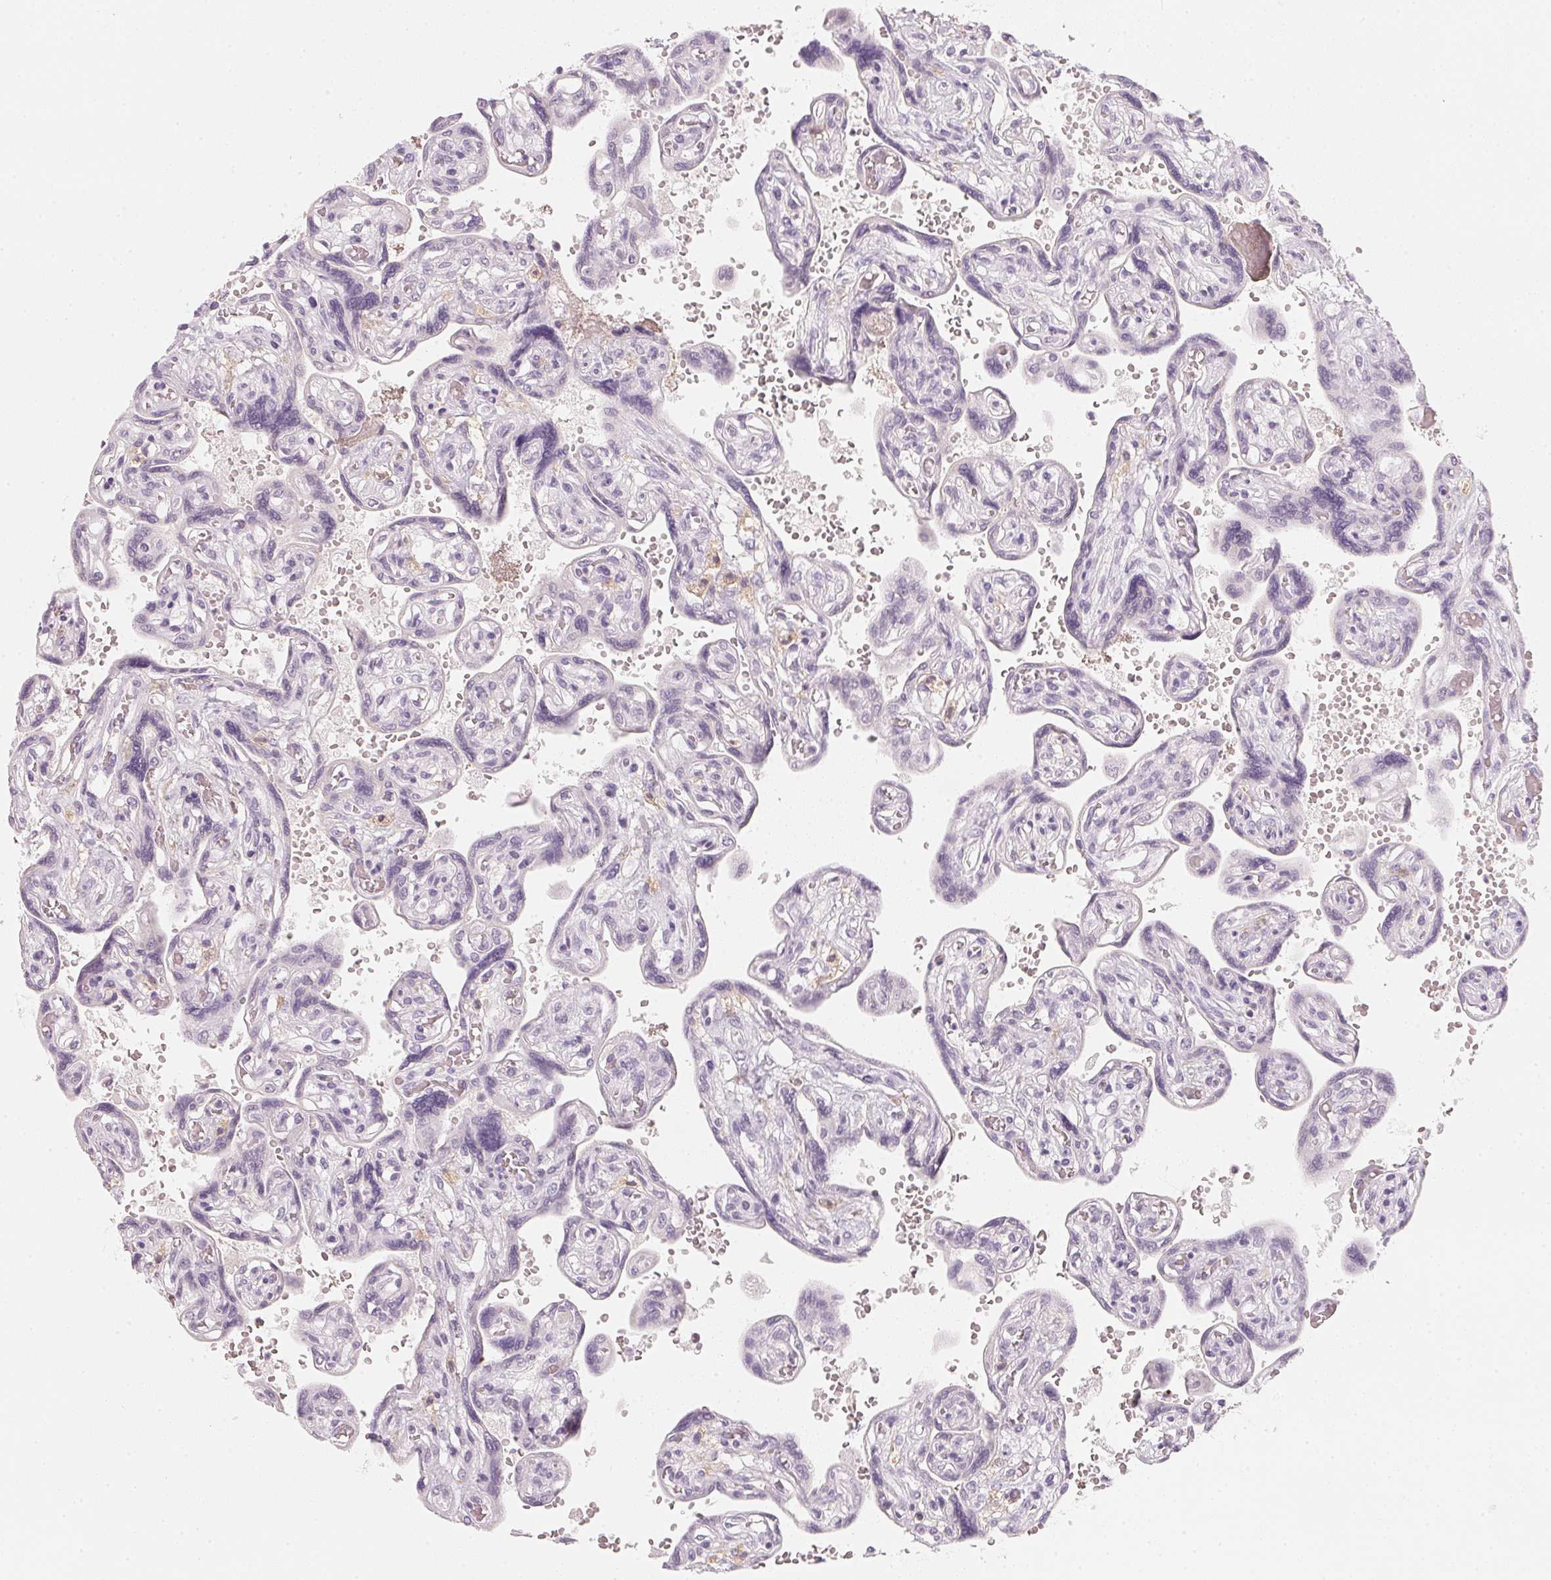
{"staining": {"intensity": "negative", "quantity": "none", "location": "none"}, "tissue": "placenta", "cell_type": "Decidual cells", "image_type": "normal", "snomed": [{"axis": "morphology", "description": "Normal tissue, NOS"}, {"axis": "topography", "description": "Placenta"}], "caption": "IHC of normal human placenta shows no staining in decidual cells. (Immunohistochemistry, brightfield microscopy, high magnification).", "gene": "CFAP276", "patient": {"sex": "female", "age": 32}}